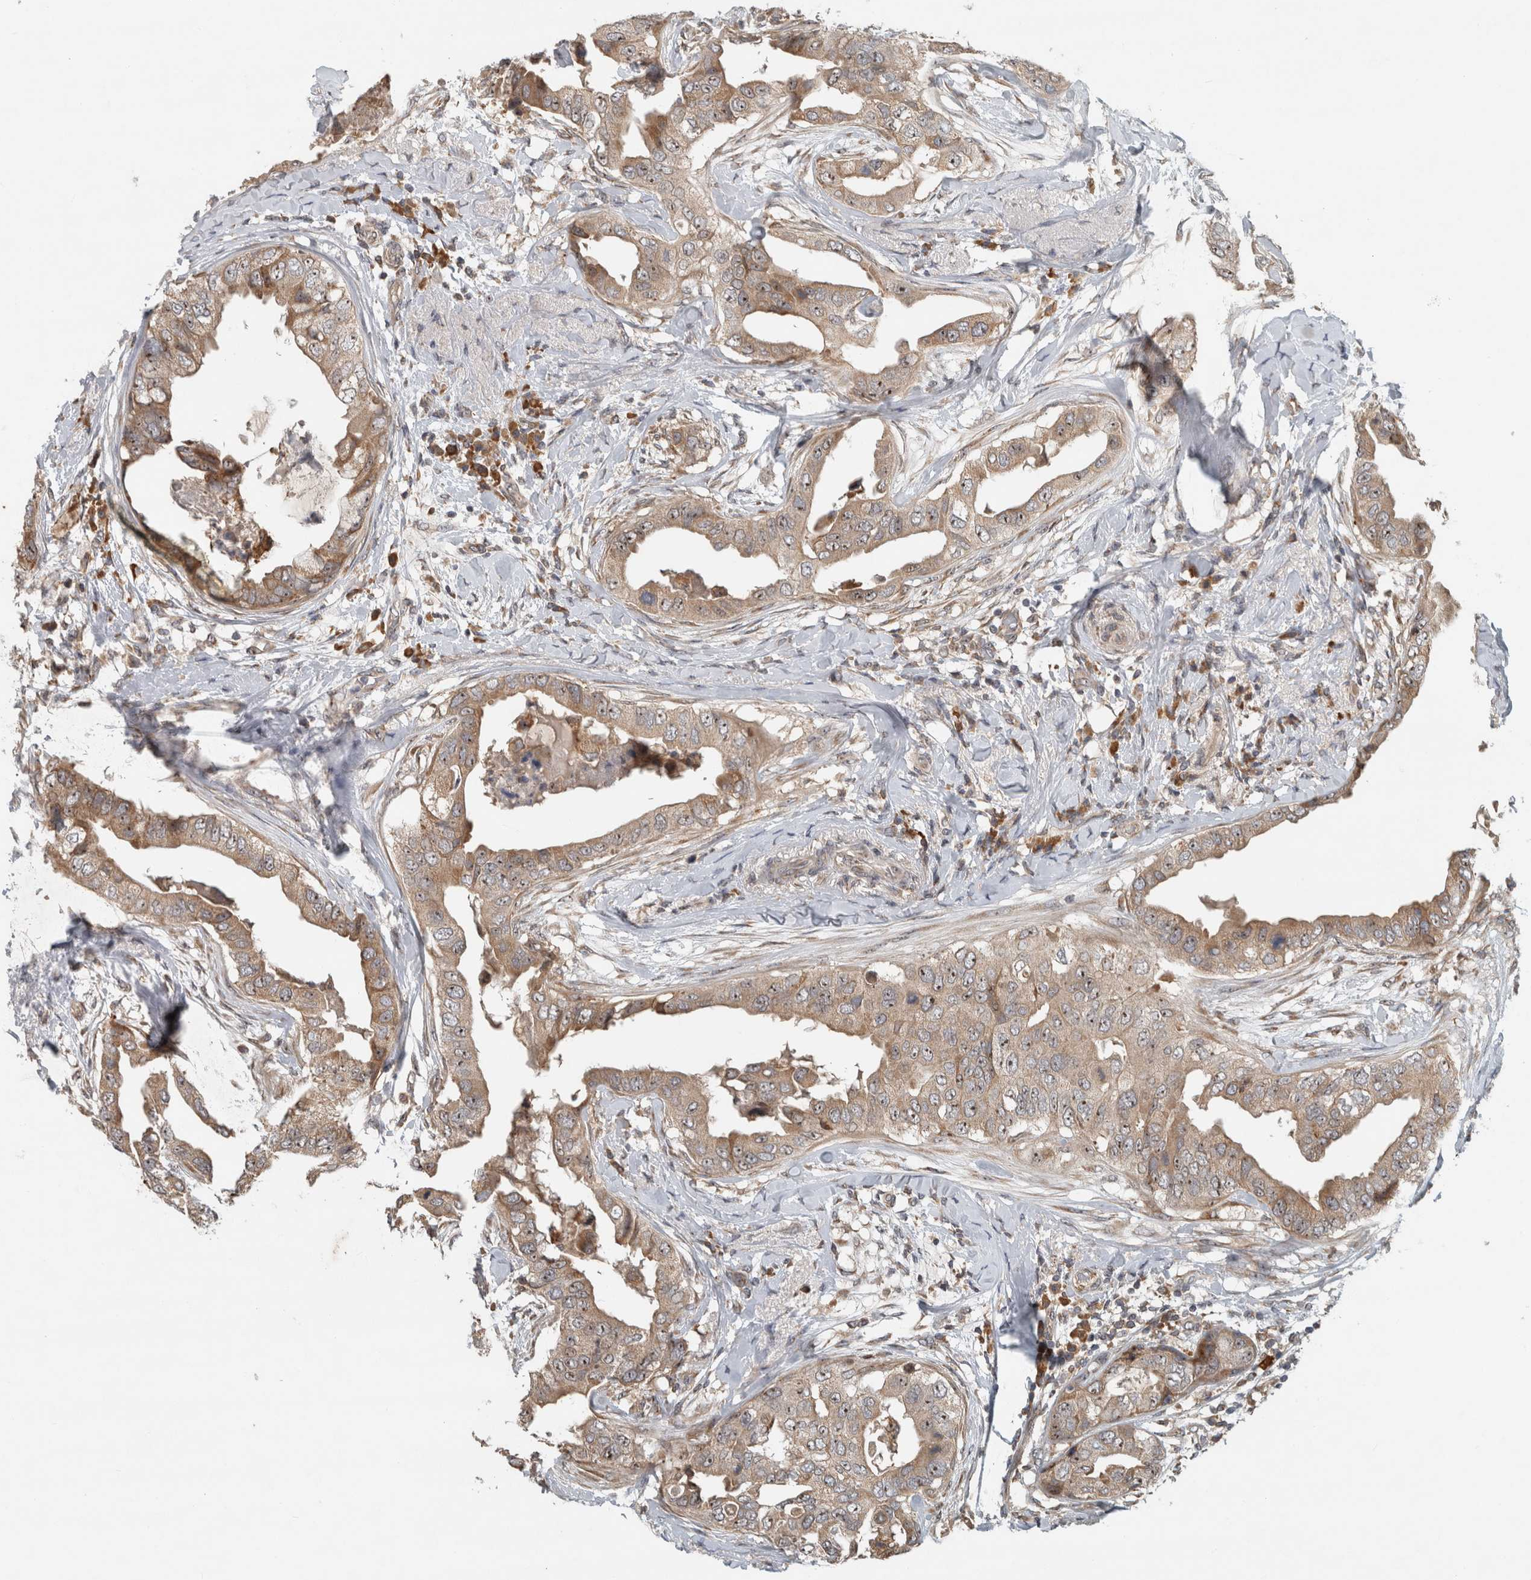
{"staining": {"intensity": "moderate", "quantity": ">75%", "location": "cytoplasmic/membranous,nuclear"}, "tissue": "breast cancer", "cell_type": "Tumor cells", "image_type": "cancer", "snomed": [{"axis": "morphology", "description": "Duct carcinoma"}, {"axis": "topography", "description": "Breast"}], "caption": "The micrograph exhibits staining of breast intraductal carcinoma, revealing moderate cytoplasmic/membranous and nuclear protein positivity (brown color) within tumor cells. The staining was performed using DAB to visualize the protein expression in brown, while the nuclei were stained in blue with hematoxylin (Magnification: 20x).", "gene": "GPR137B", "patient": {"sex": "female", "age": 40}}